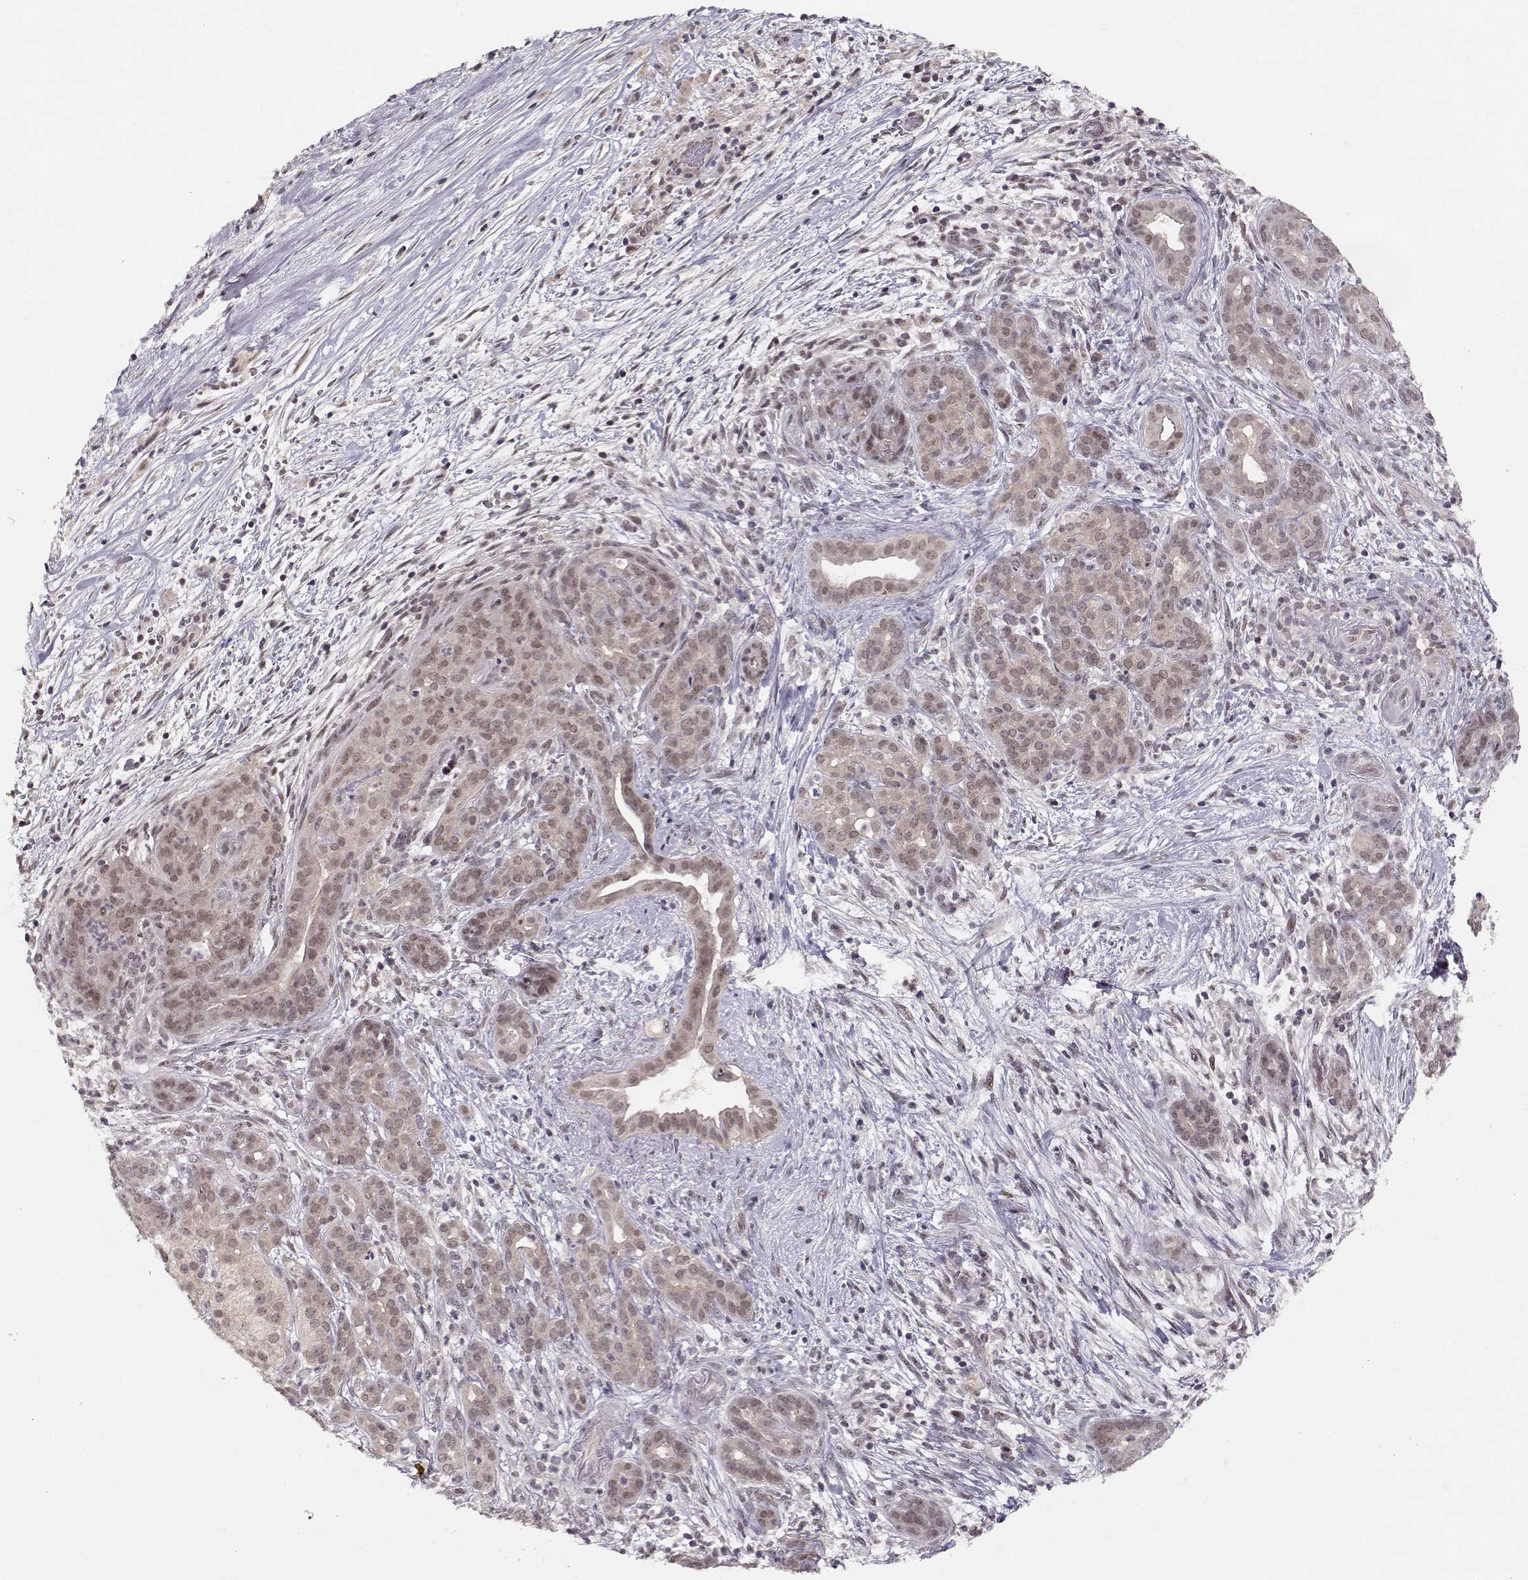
{"staining": {"intensity": "weak", "quantity": "<25%", "location": "cytoplasmic/membranous,nuclear"}, "tissue": "pancreatic cancer", "cell_type": "Tumor cells", "image_type": "cancer", "snomed": [{"axis": "morphology", "description": "Adenocarcinoma, NOS"}, {"axis": "topography", "description": "Pancreas"}], "caption": "High magnification brightfield microscopy of pancreatic cancer stained with DAB (brown) and counterstained with hematoxylin (blue): tumor cells show no significant positivity. Nuclei are stained in blue.", "gene": "CSNK2A1", "patient": {"sex": "male", "age": 44}}